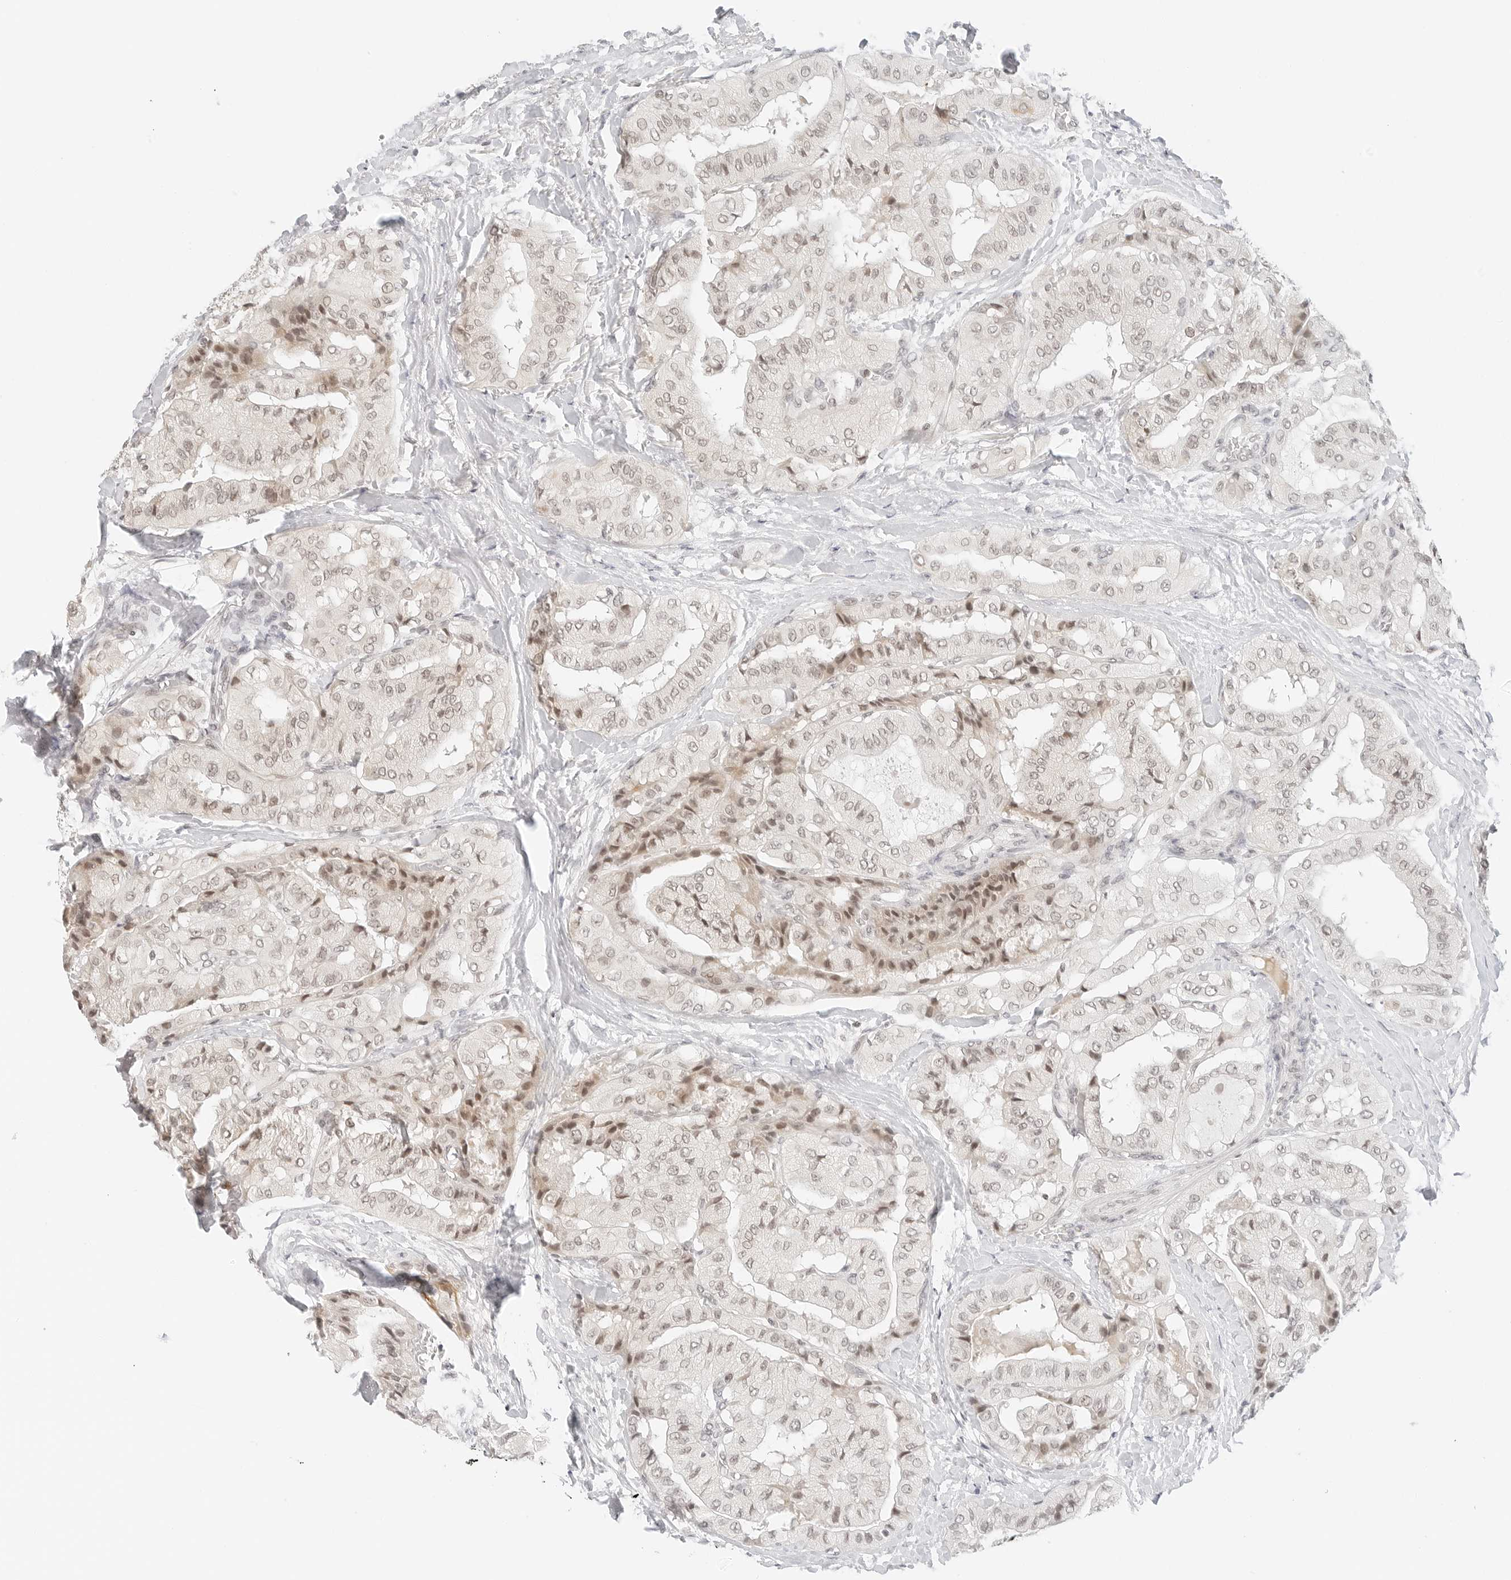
{"staining": {"intensity": "moderate", "quantity": "<25%", "location": "nuclear"}, "tissue": "thyroid cancer", "cell_type": "Tumor cells", "image_type": "cancer", "snomed": [{"axis": "morphology", "description": "Papillary adenocarcinoma, NOS"}, {"axis": "topography", "description": "Thyroid gland"}], "caption": "Brown immunohistochemical staining in human thyroid cancer shows moderate nuclear expression in about <25% of tumor cells. The protein is shown in brown color, while the nuclei are stained blue.", "gene": "NEO1", "patient": {"sex": "female", "age": 59}}